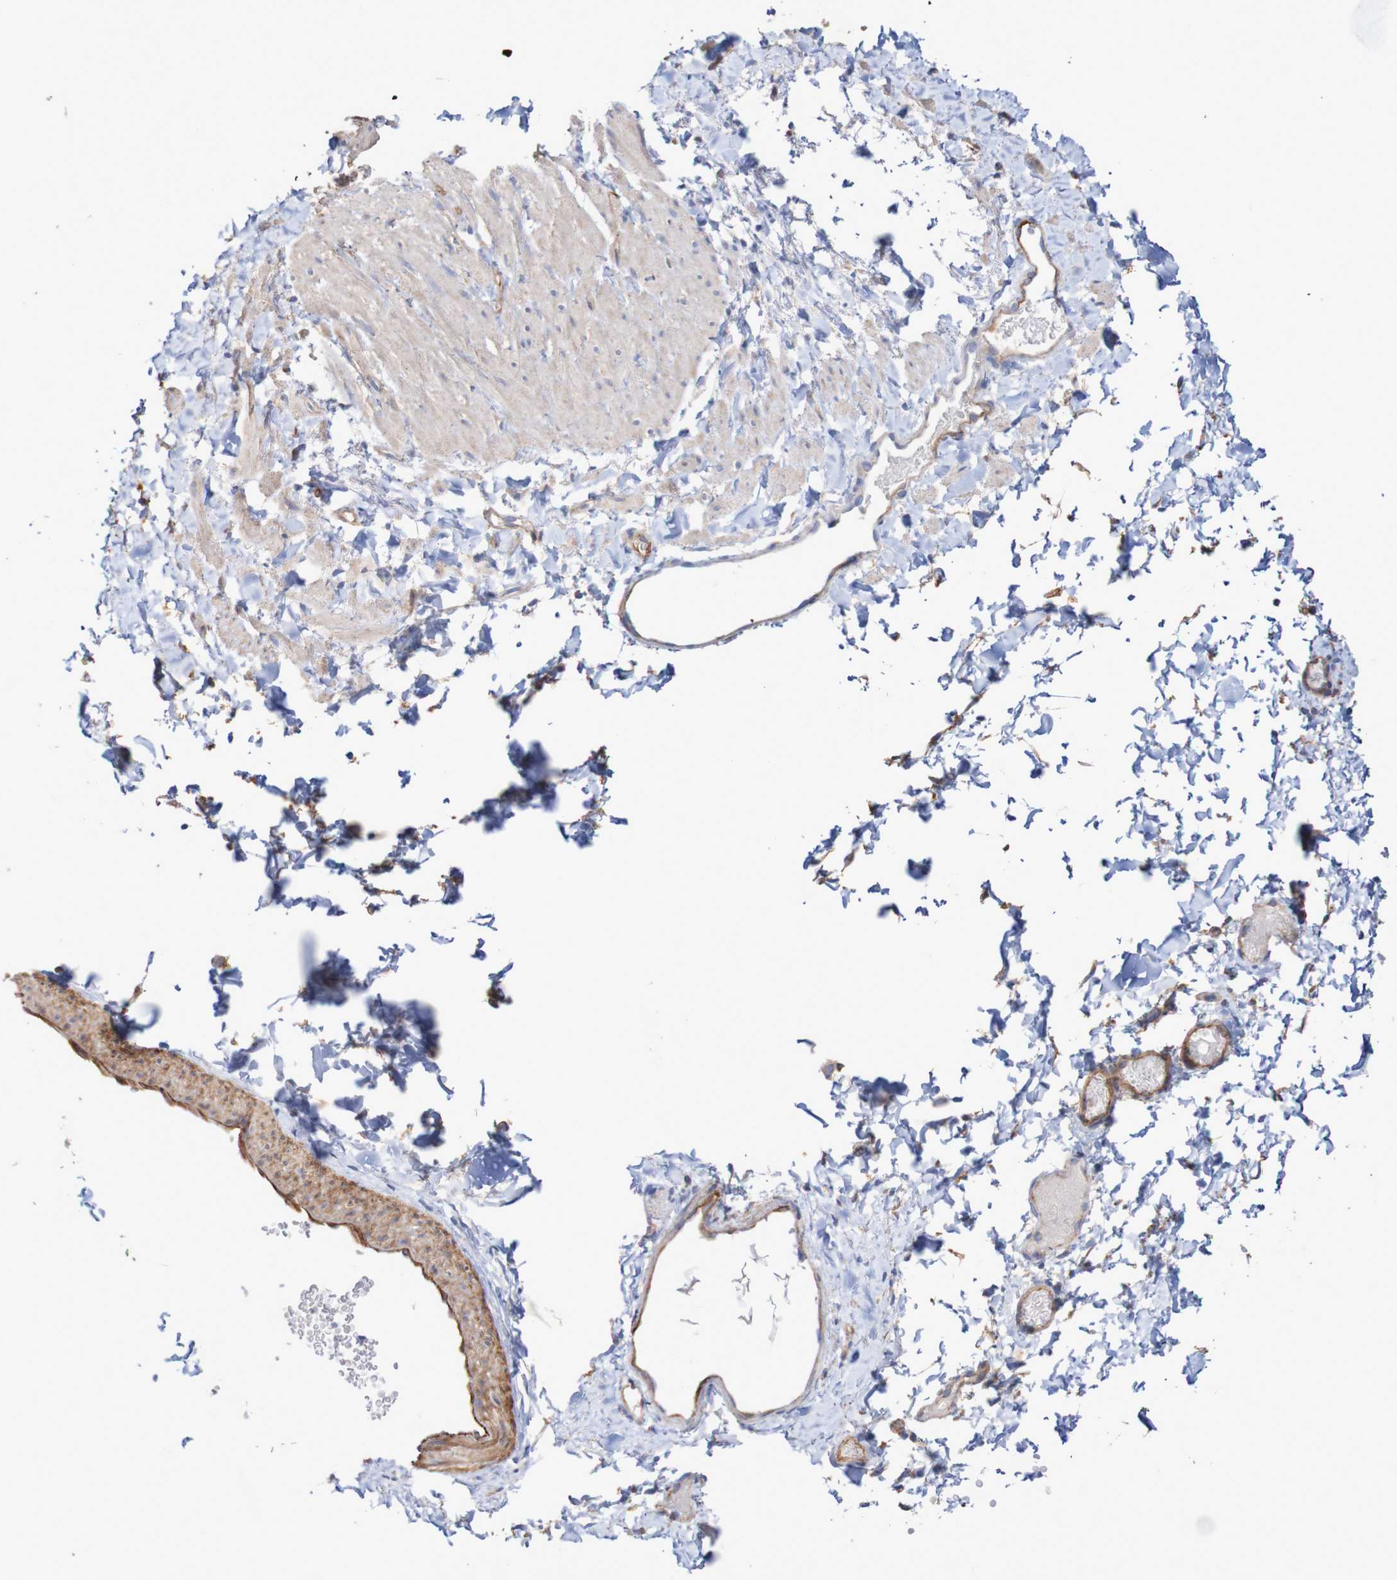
{"staining": {"intensity": "moderate", "quantity": ">75%", "location": "cytoplasmic/membranous"}, "tissue": "smooth muscle", "cell_type": "Smooth muscle cells", "image_type": "normal", "snomed": [{"axis": "morphology", "description": "Normal tissue, NOS"}, {"axis": "topography", "description": "Smooth muscle"}], "caption": "Immunohistochemical staining of unremarkable human smooth muscle demonstrates moderate cytoplasmic/membranous protein expression in about >75% of smooth muscle cells.", "gene": "MMEL1", "patient": {"sex": "male", "age": 16}}